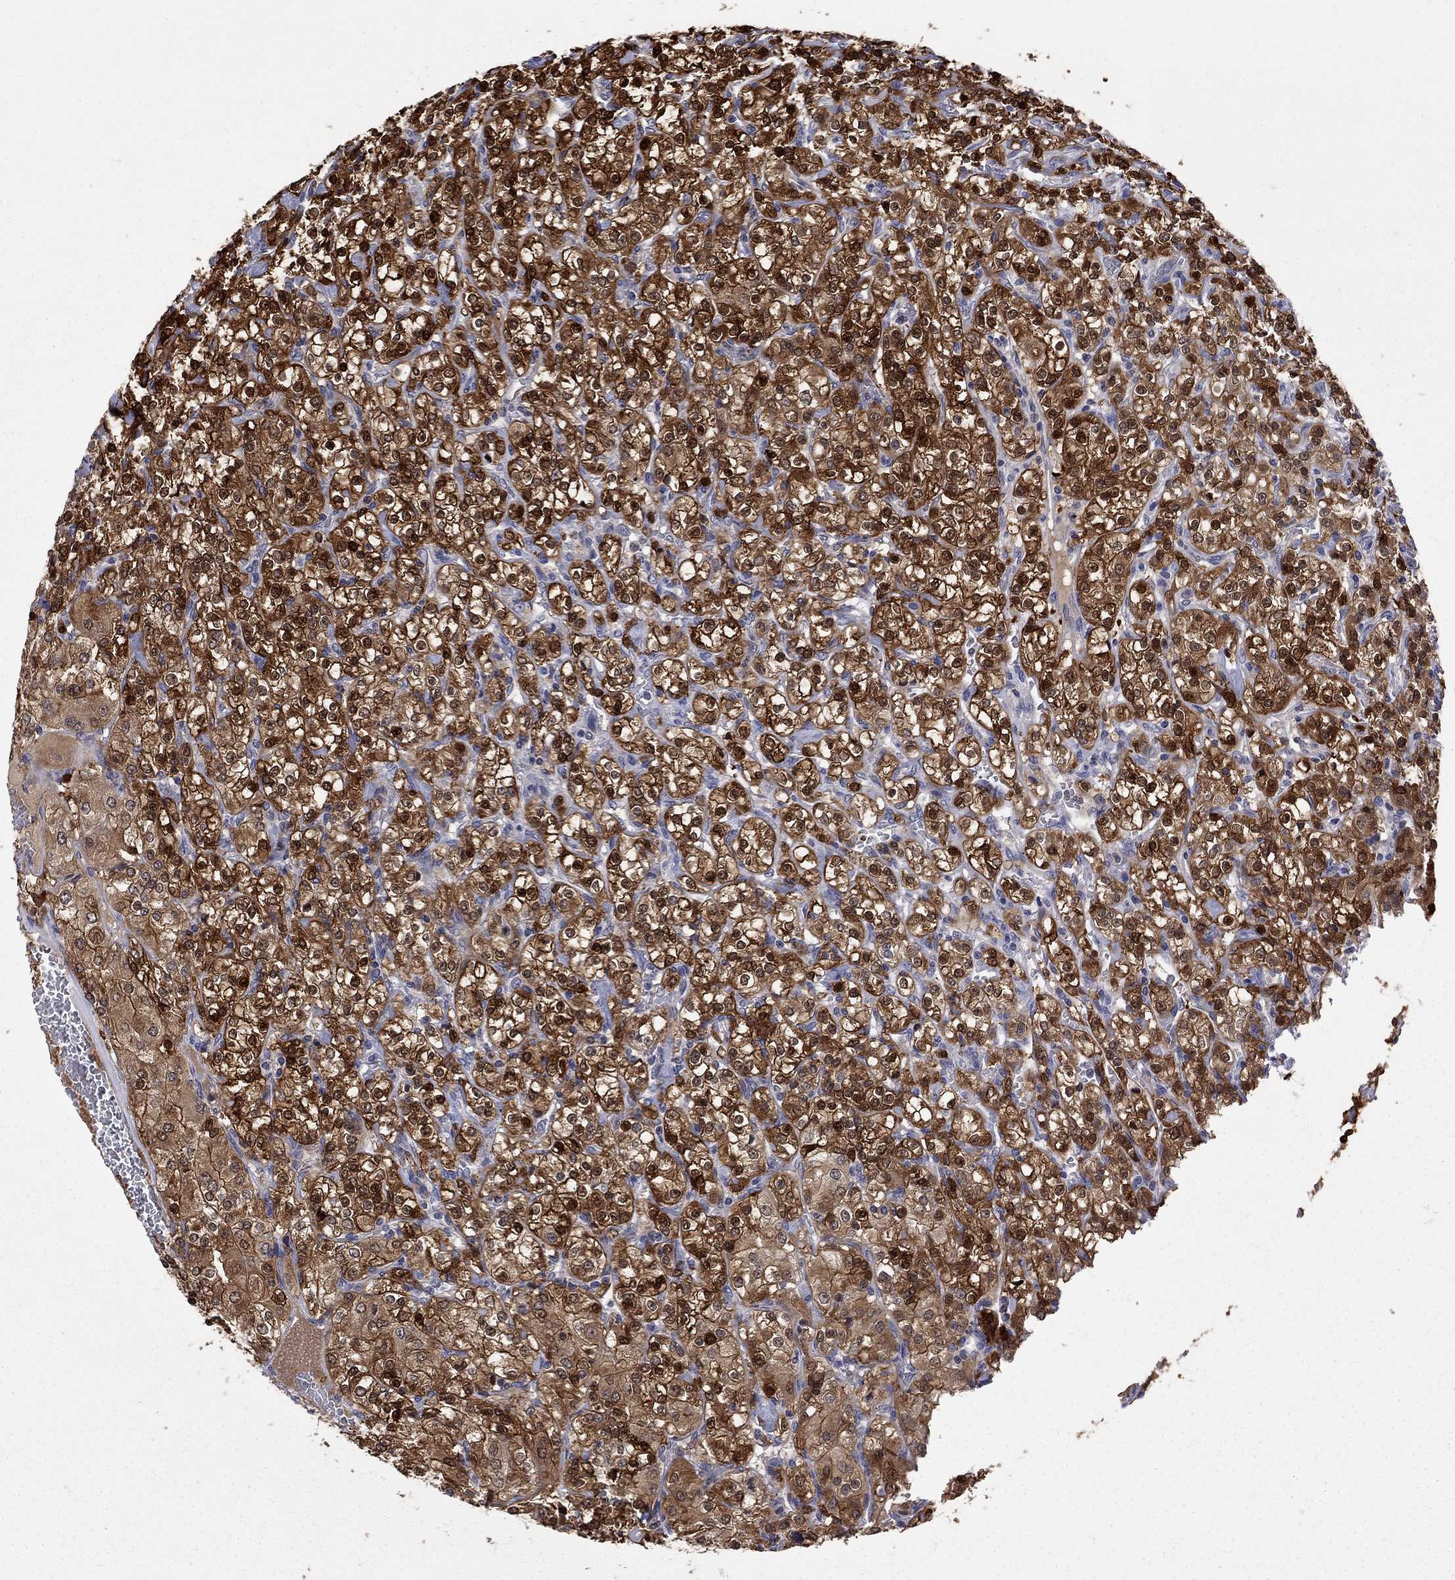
{"staining": {"intensity": "strong", "quantity": ">75%", "location": "cytoplasmic/membranous,nuclear"}, "tissue": "renal cancer", "cell_type": "Tumor cells", "image_type": "cancer", "snomed": [{"axis": "morphology", "description": "Adenocarcinoma, NOS"}, {"axis": "topography", "description": "Kidney"}], "caption": "Immunohistochemical staining of human renal cancer (adenocarcinoma) exhibits high levels of strong cytoplasmic/membranous and nuclear protein staining in about >75% of tumor cells.", "gene": "HKDC1", "patient": {"sex": "male", "age": 77}}